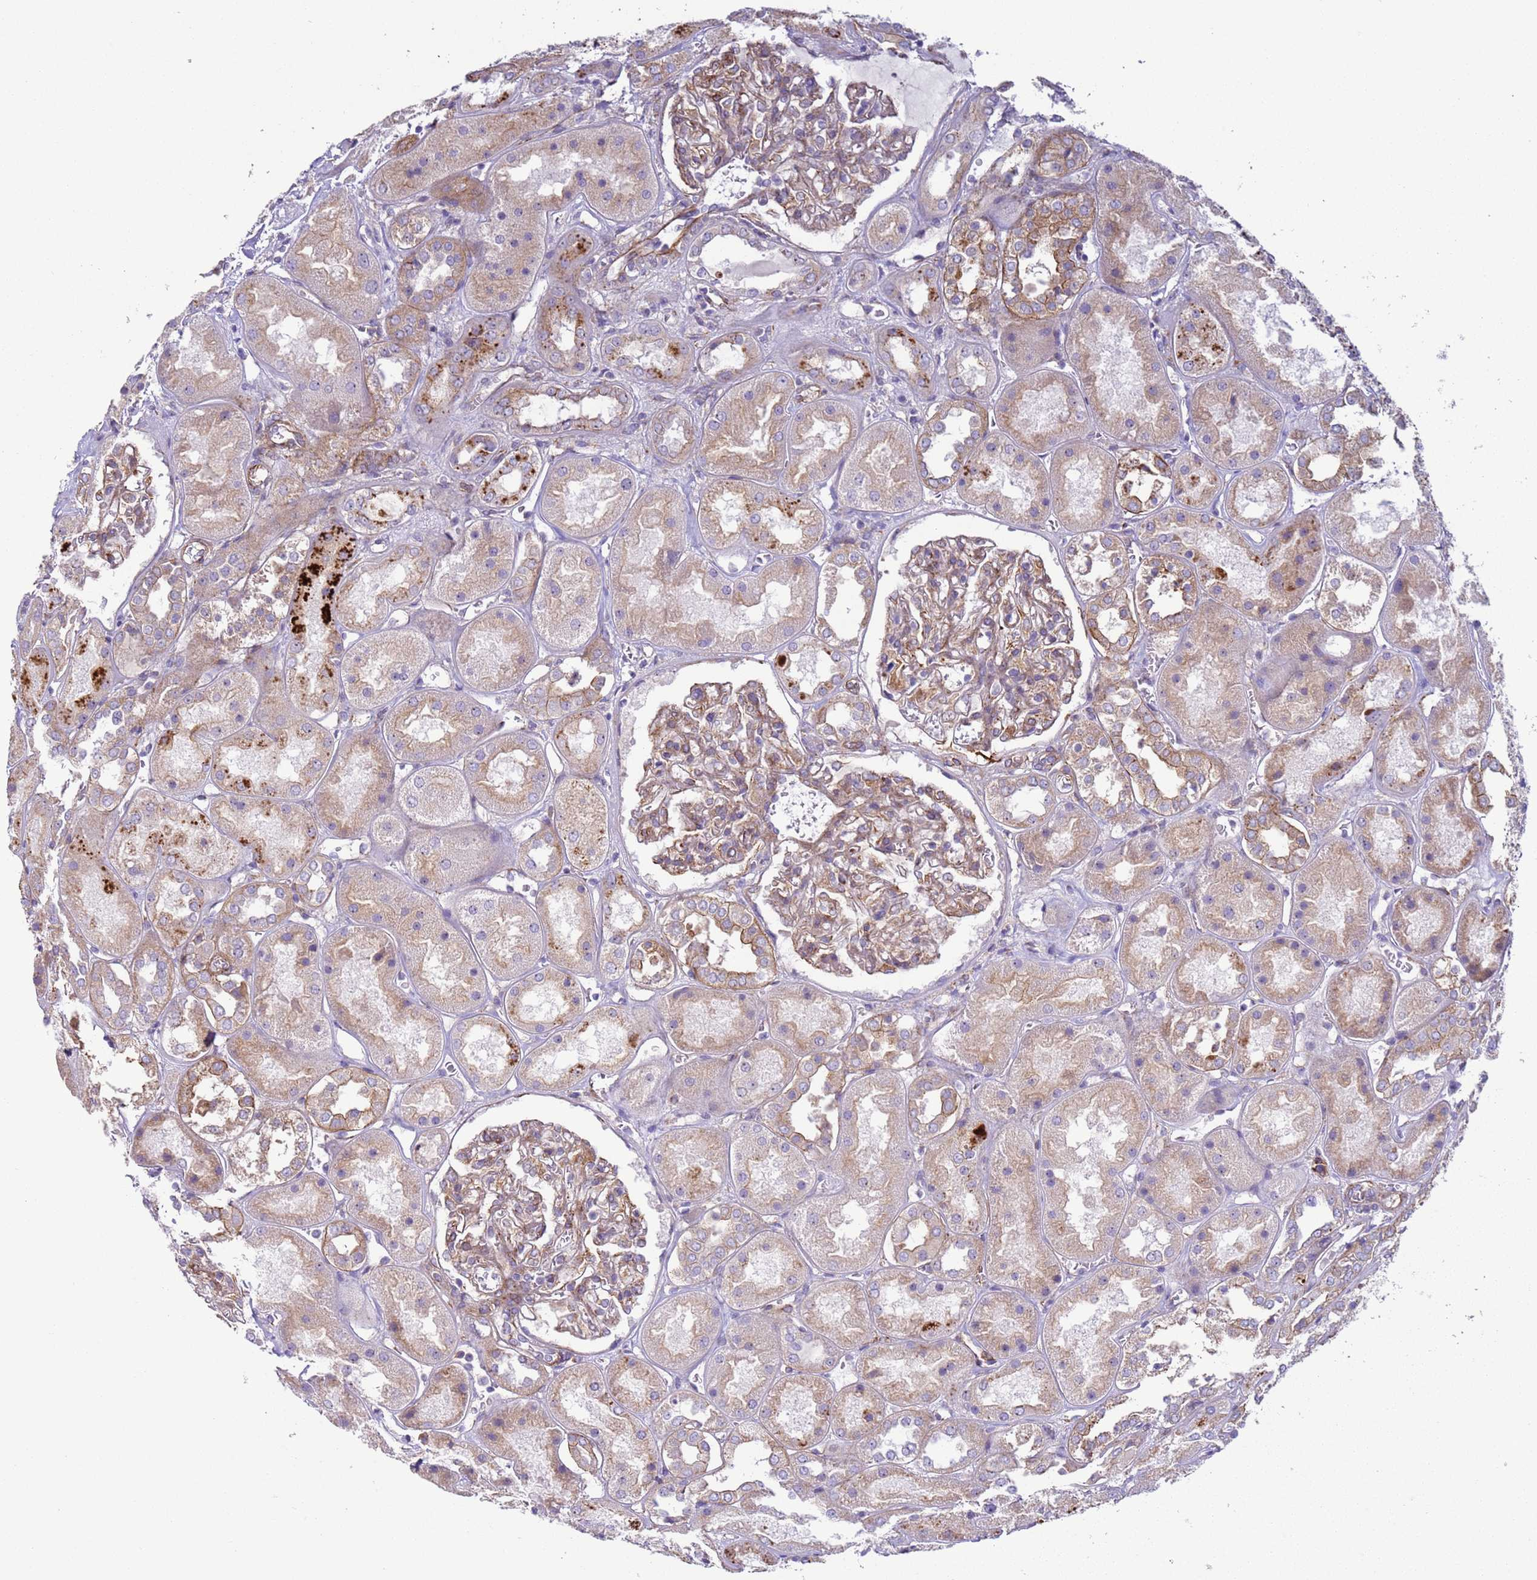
{"staining": {"intensity": "weak", "quantity": "25%-75%", "location": "cytoplasmic/membranous"}, "tissue": "kidney", "cell_type": "Cells in glomeruli", "image_type": "normal", "snomed": [{"axis": "morphology", "description": "Normal tissue, NOS"}, {"axis": "topography", "description": "Kidney"}], "caption": "Immunohistochemical staining of benign kidney exhibits weak cytoplasmic/membranous protein expression in about 25%-75% of cells in glomeruli.", "gene": "HEATR1", "patient": {"sex": "male", "age": 70}}